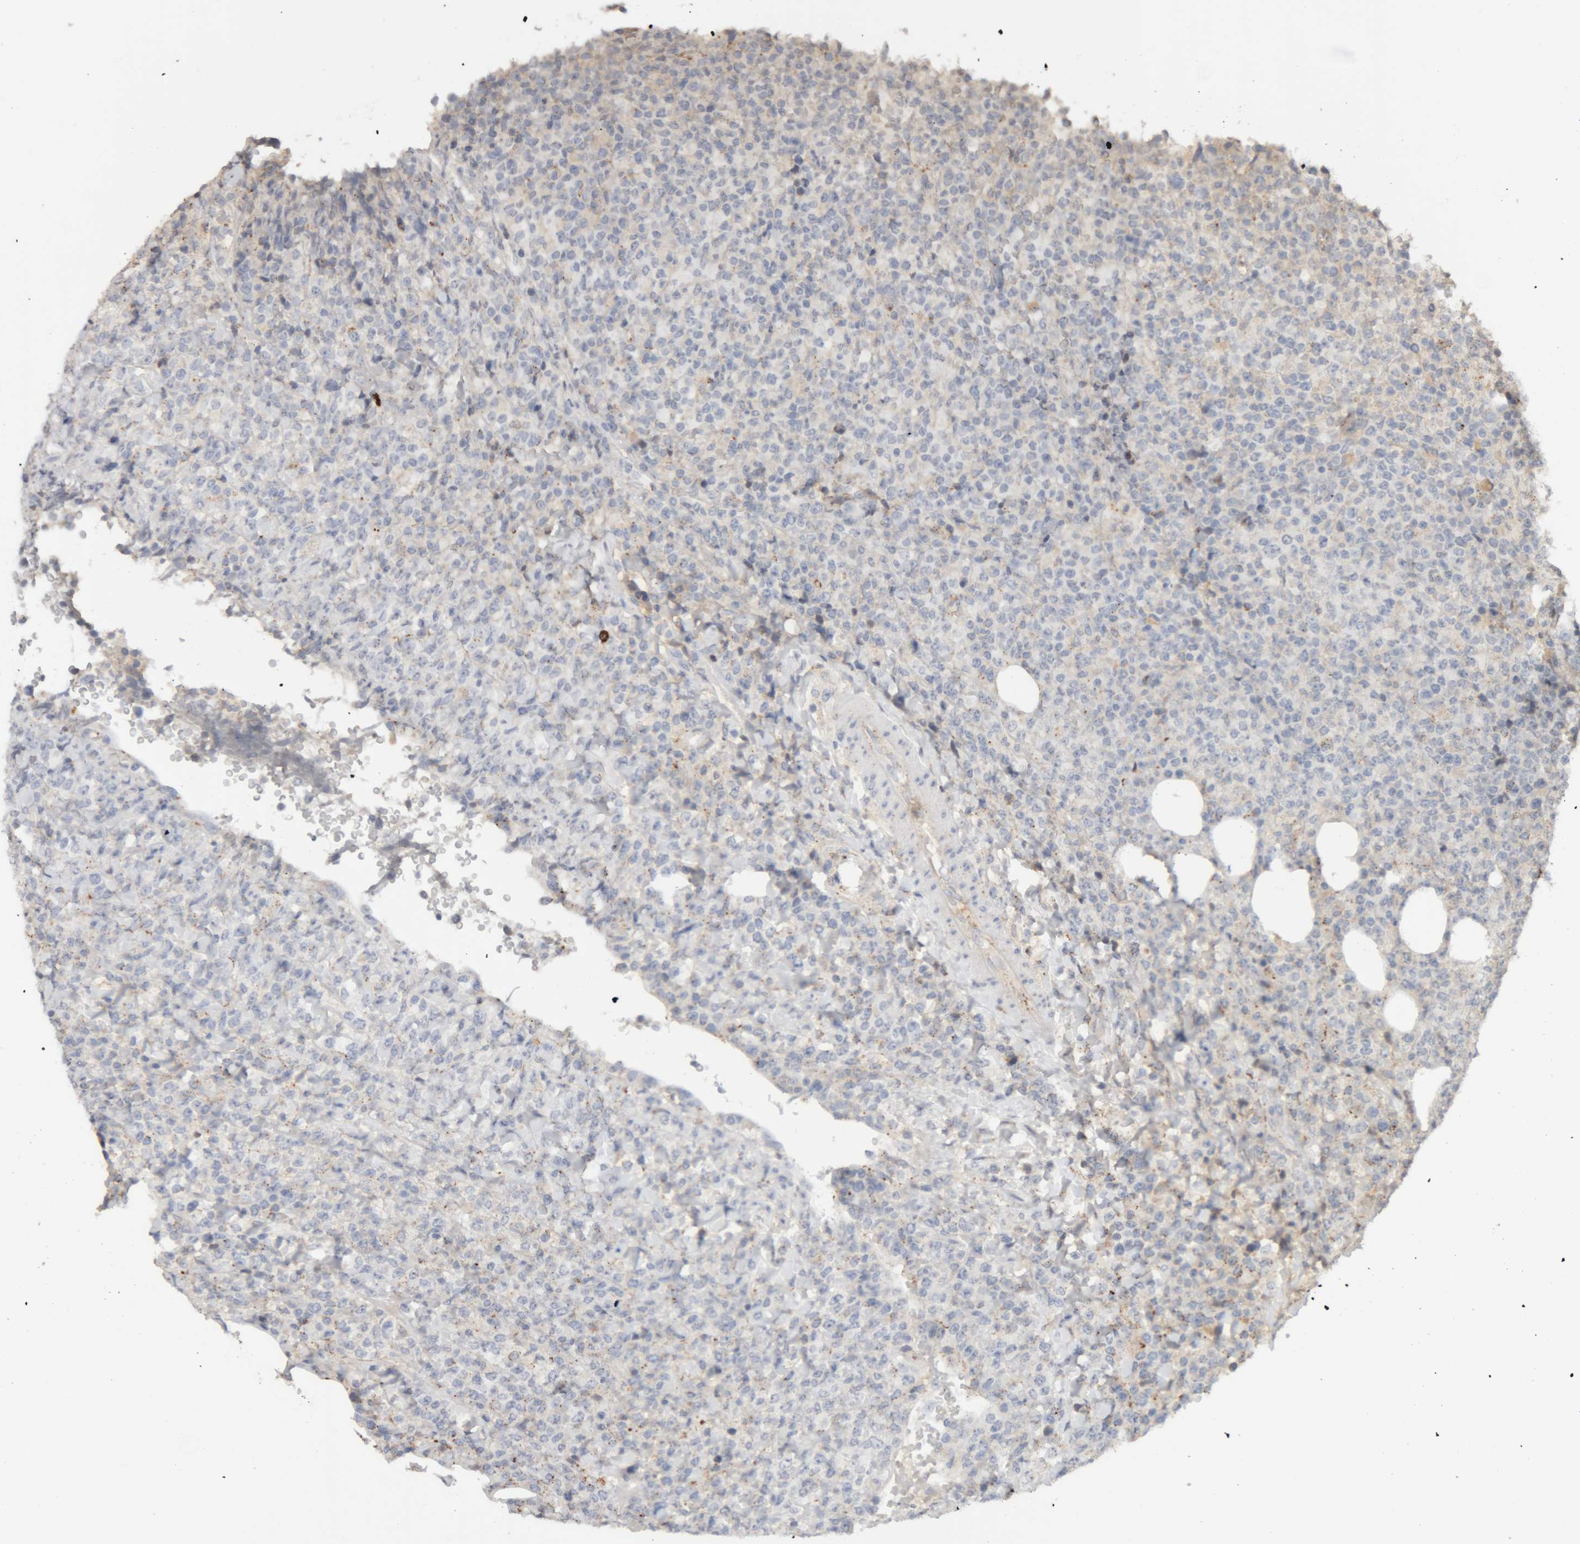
{"staining": {"intensity": "negative", "quantity": "none", "location": "none"}, "tissue": "lymphoma", "cell_type": "Tumor cells", "image_type": "cancer", "snomed": [{"axis": "morphology", "description": "Malignant lymphoma, non-Hodgkin's type, High grade"}, {"axis": "topography", "description": "Lymph node"}], "caption": "Immunohistochemical staining of lymphoma exhibits no significant expression in tumor cells.", "gene": "ARSA", "patient": {"sex": "male", "age": 13}}